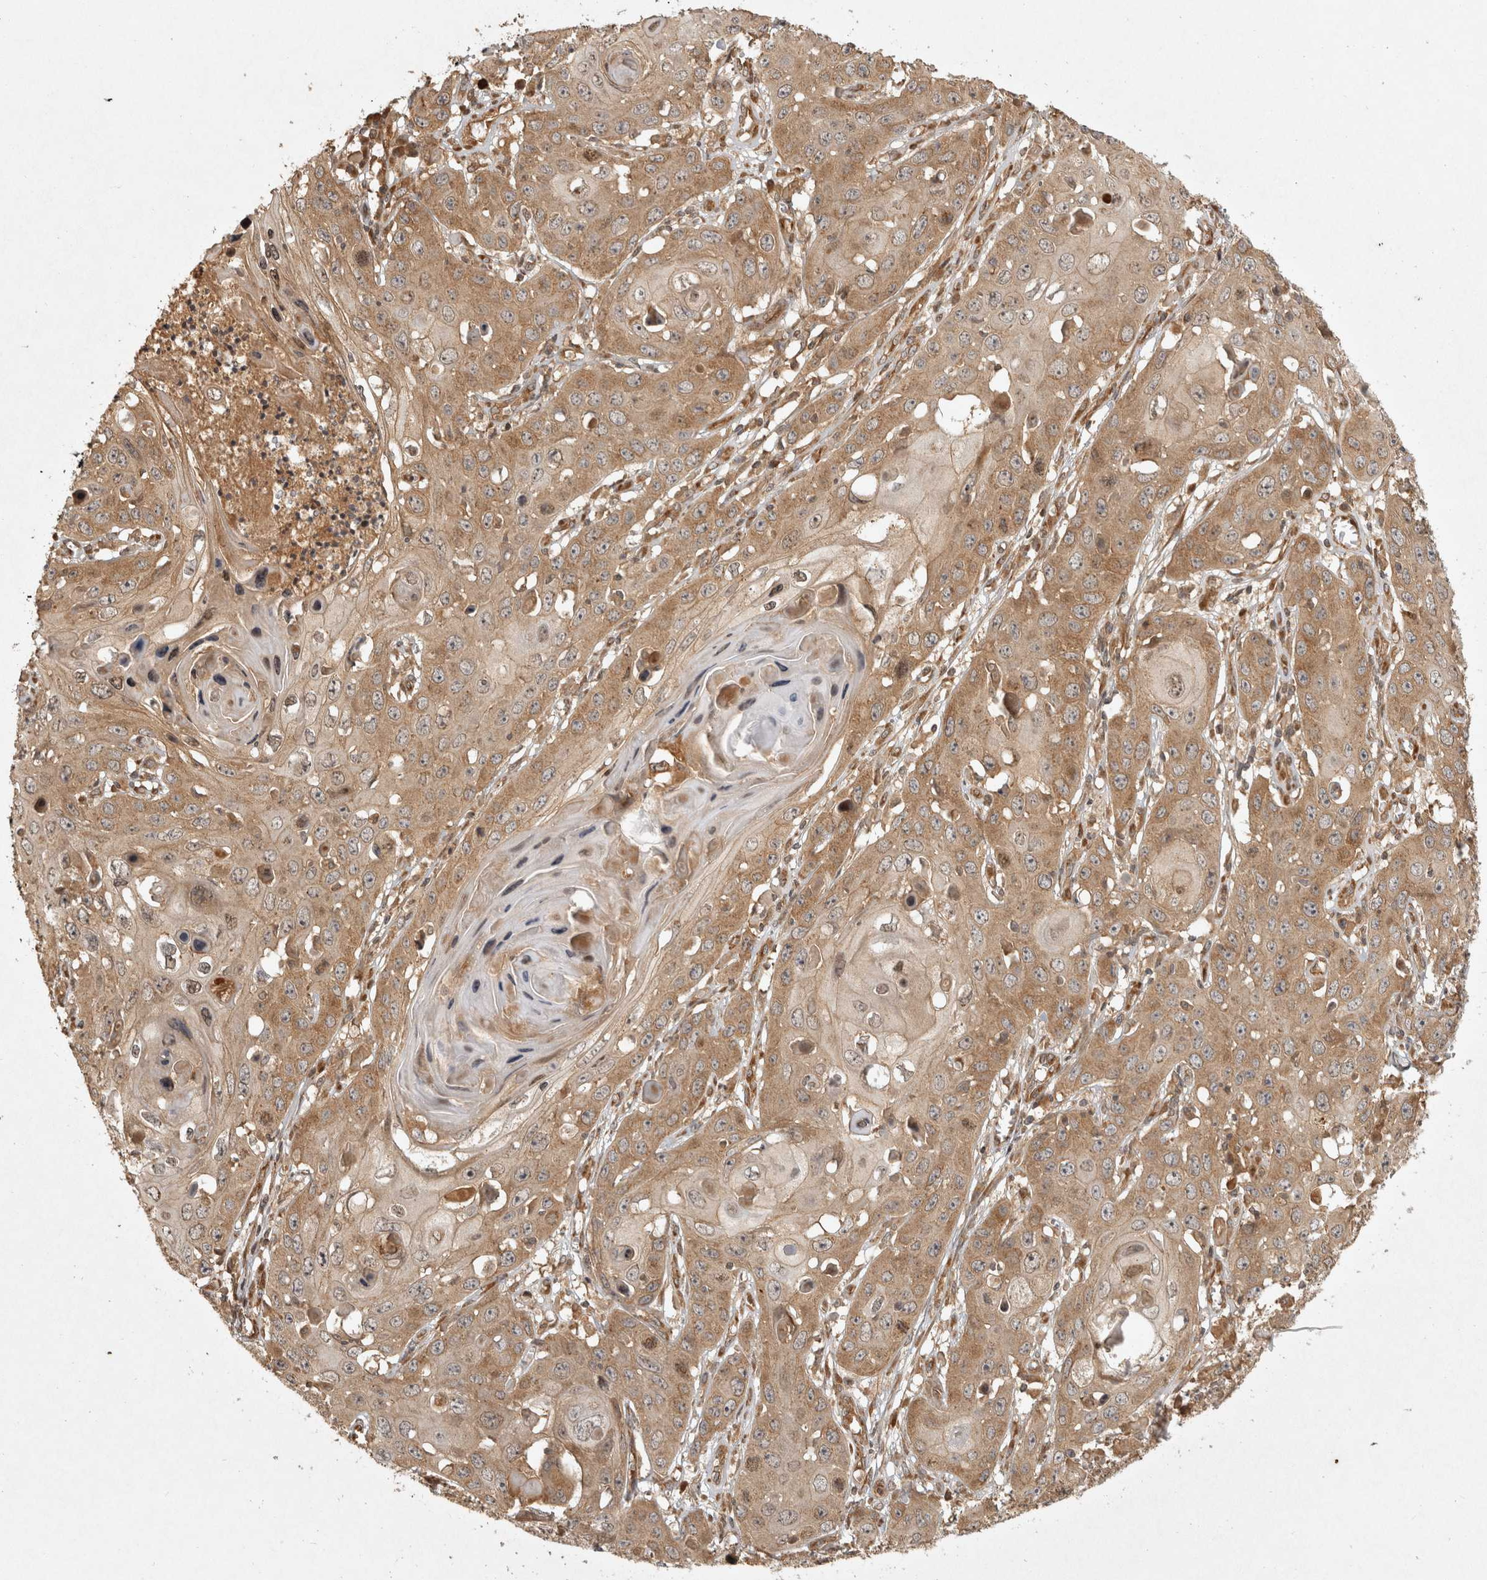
{"staining": {"intensity": "moderate", "quantity": ">75%", "location": "cytoplasmic/membranous"}, "tissue": "skin cancer", "cell_type": "Tumor cells", "image_type": "cancer", "snomed": [{"axis": "morphology", "description": "Squamous cell carcinoma, NOS"}, {"axis": "topography", "description": "Skin"}], "caption": "Approximately >75% of tumor cells in human skin squamous cell carcinoma display moderate cytoplasmic/membranous protein expression as visualized by brown immunohistochemical staining.", "gene": "CAMSAP2", "patient": {"sex": "male", "age": 55}}